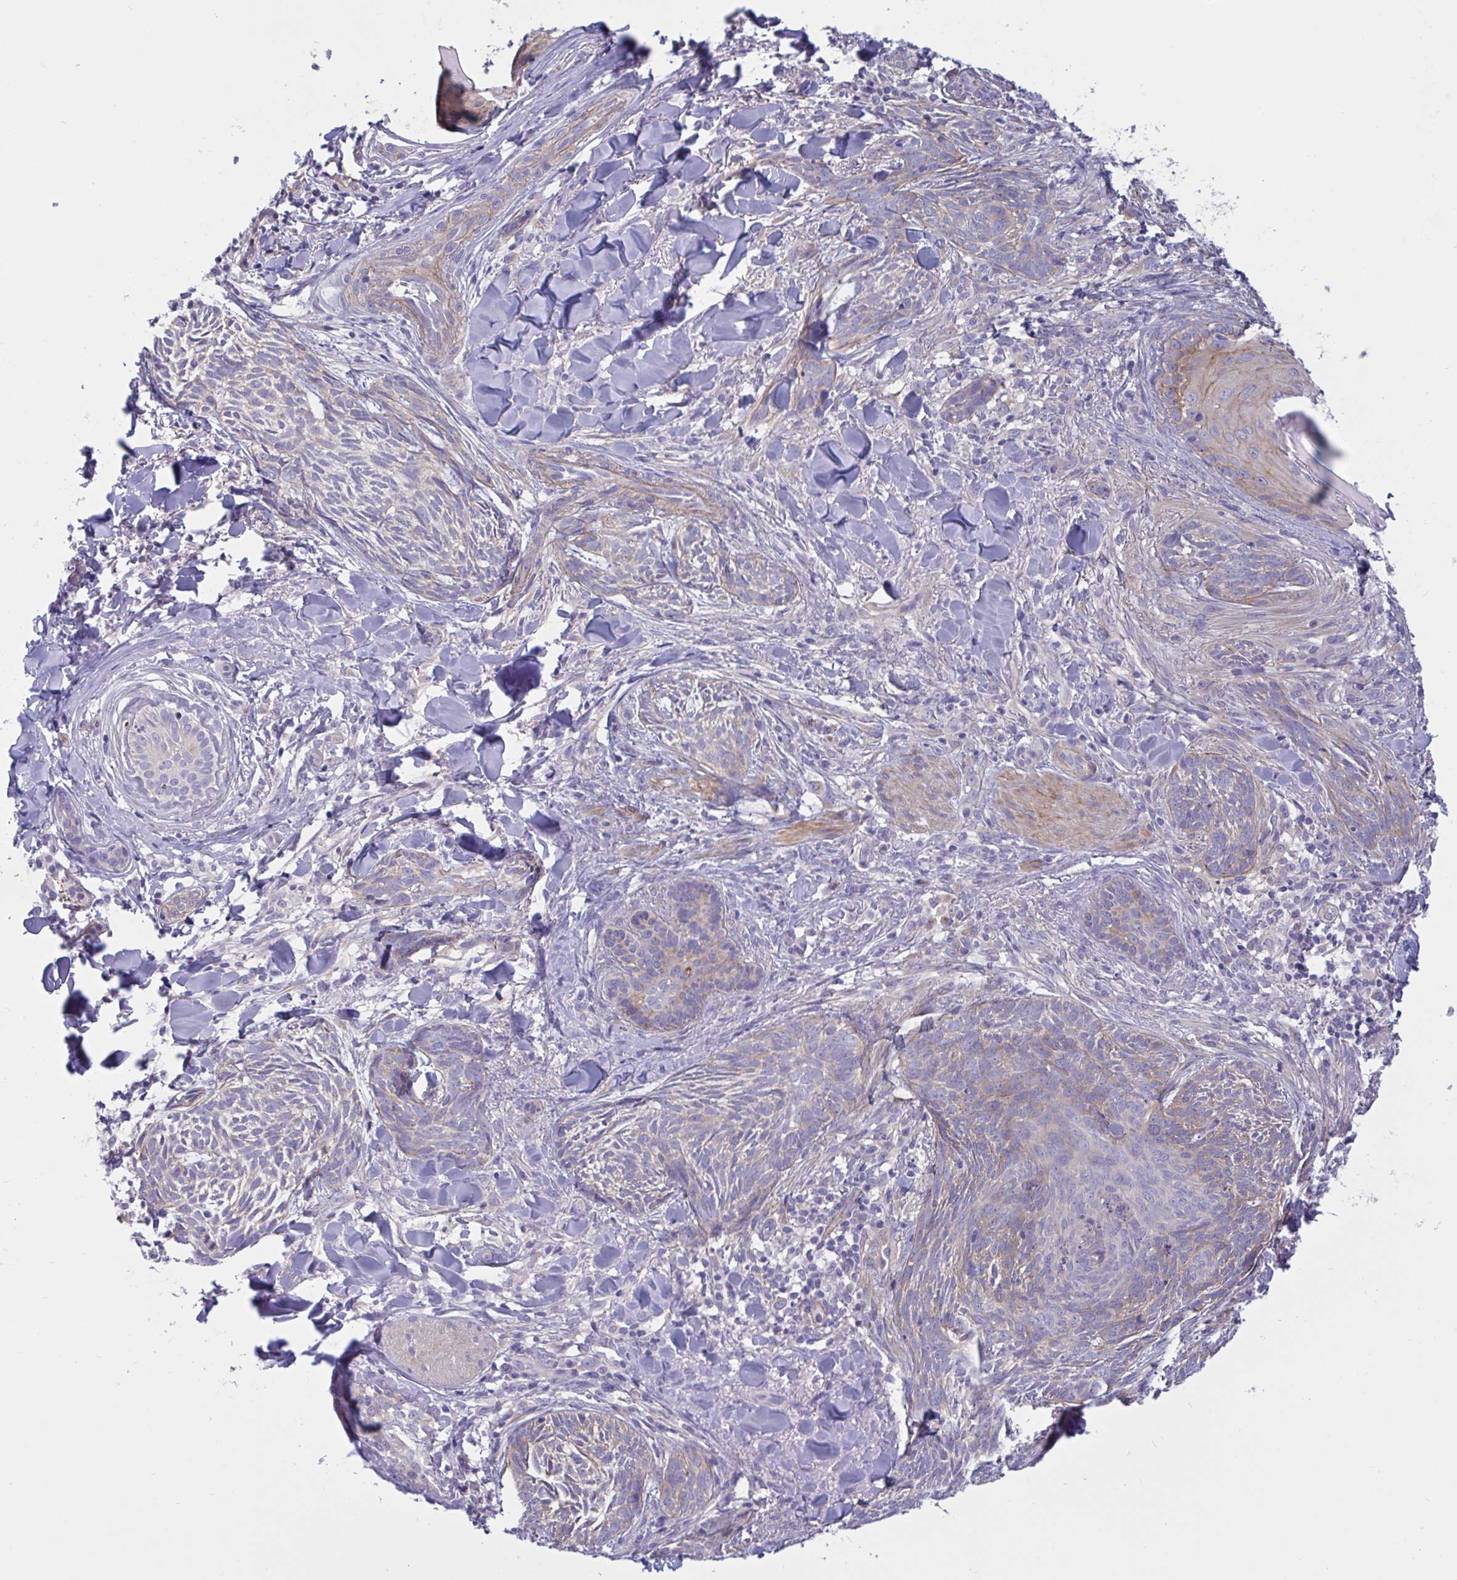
{"staining": {"intensity": "weak", "quantity": "<25%", "location": "cytoplasmic/membranous"}, "tissue": "skin cancer", "cell_type": "Tumor cells", "image_type": "cancer", "snomed": [{"axis": "morphology", "description": "Basal cell carcinoma"}, {"axis": "topography", "description": "Skin"}], "caption": "Human skin basal cell carcinoma stained for a protein using immunohistochemistry (IHC) exhibits no expression in tumor cells.", "gene": "OXLD1", "patient": {"sex": "female", "age": 93}}